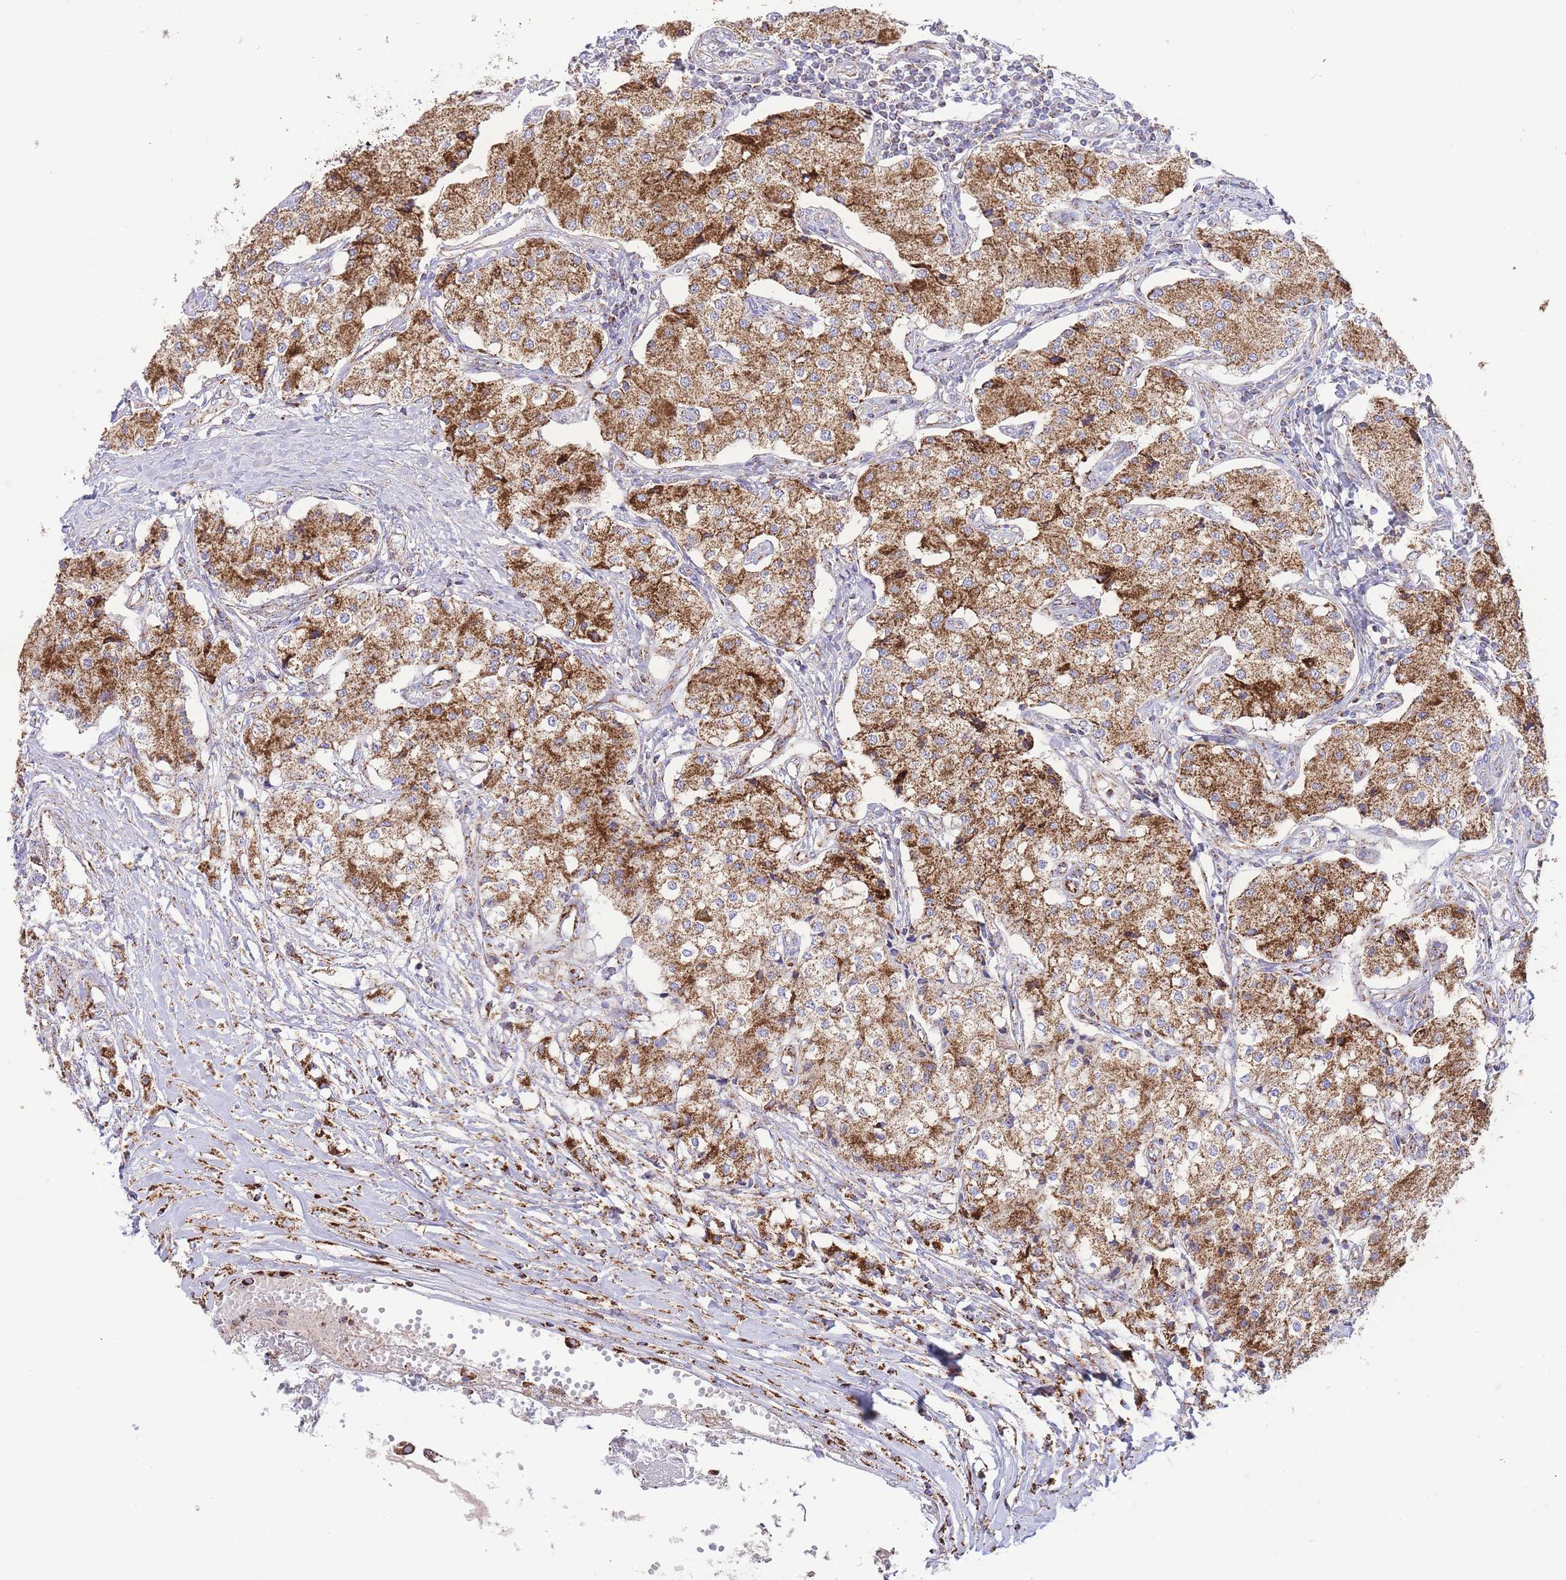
{"staining": {"intensity": "moderate", "quantity": ">75%", "location": "cytoplasmic/membranous"}, "tissue": "carcinoid", "cell_type": "Tumor cells", "image_type": "cancer", "snomed": [{"axis": "morphology", "description": "Carcinoid, malignant, NOS"}, {"axis": "topography", "description": "Colon"}], "caption": "Protein staining of carcinoid (malignant) tissue exhibits moderate cytoplasmic/membranous positivity in about >75% of tumor cells. The protein is shown in brown color, while the nuclei are stained blue.", "gene": "GSTM1", "patient": {"sex": "female", "age": 52}}